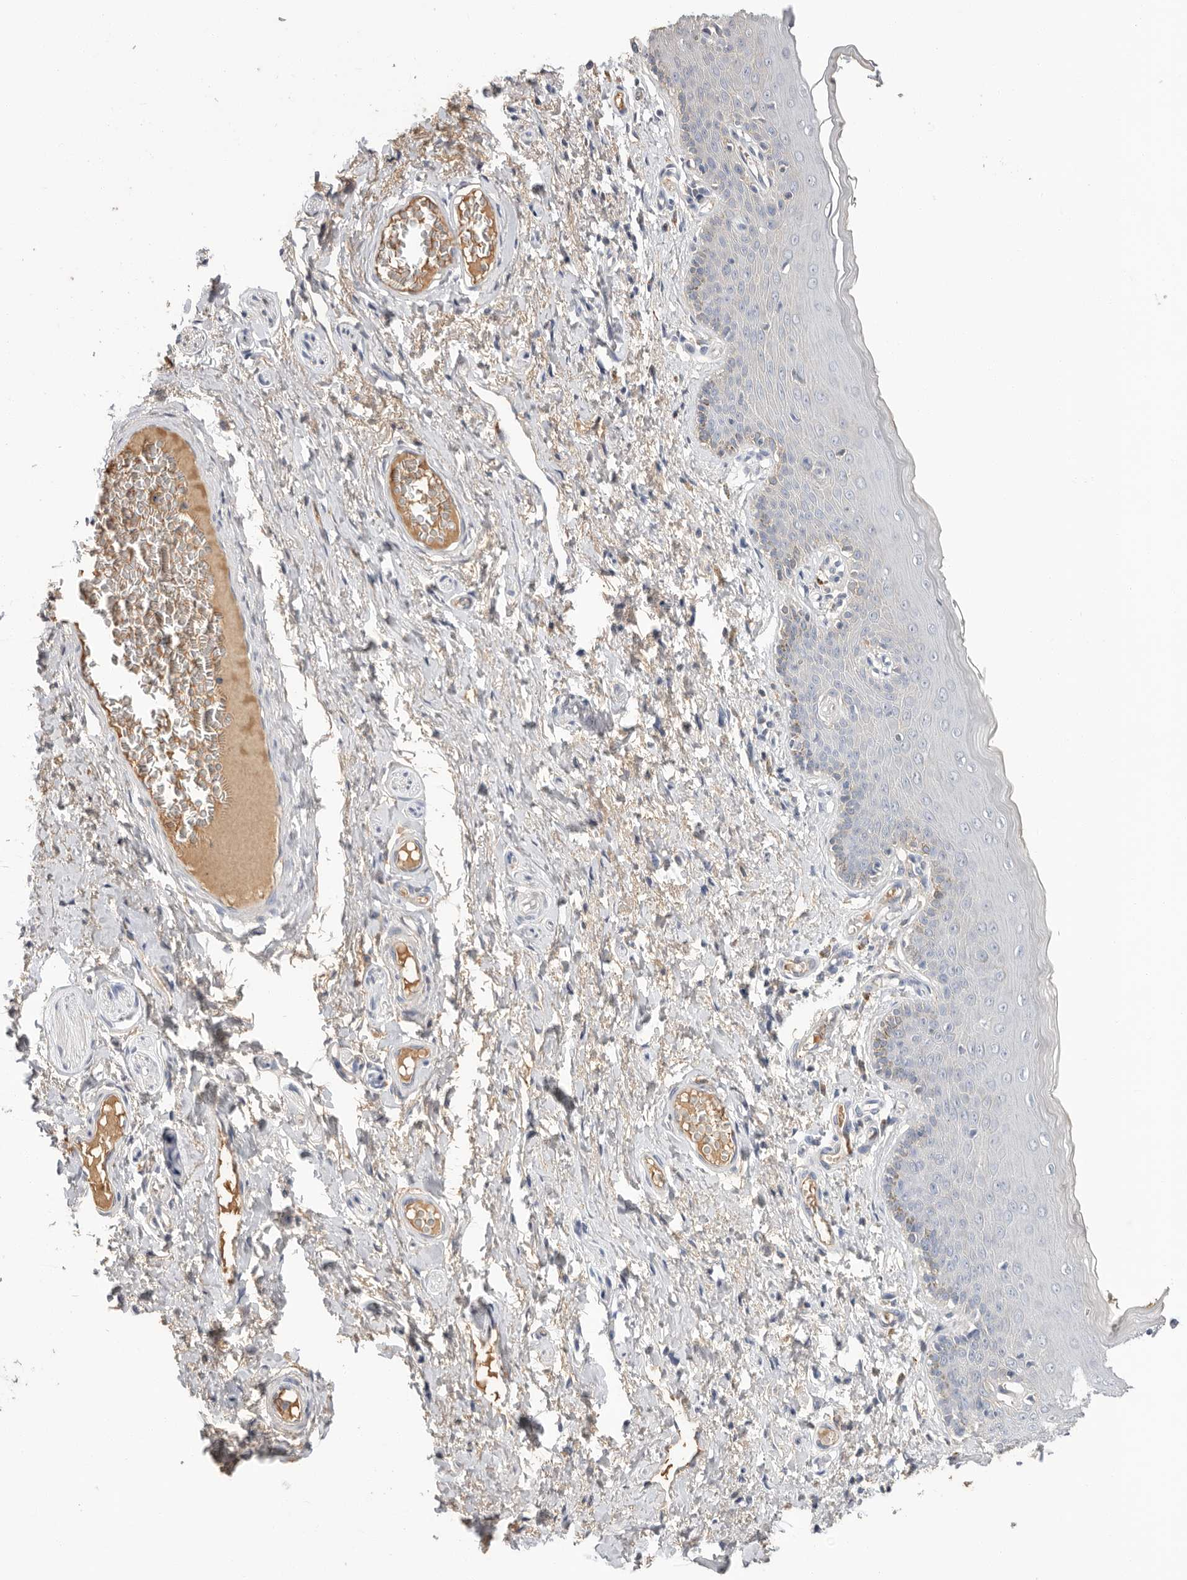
{"staining": {"intensity": "negative", "quantity": "none", "location": "none"}, "tissue": "skin", "cell_type": "Epidermal cells", "image_type": "normal", "snomed": [{"axis": "morphology", "description": "Normal tissue, NOS"}, {"axis": "topography", "description": "Vulva"}], "caption": "The image exhibits no staining of epidermal cells in unremarkable skin. (DAB (3,3'-diaminobenzidine) immunohistochemistry visualized using brightfield microscopy, high magnification).", "gene": "APOA2", "patient": {"sex": "female", "age": 66}}